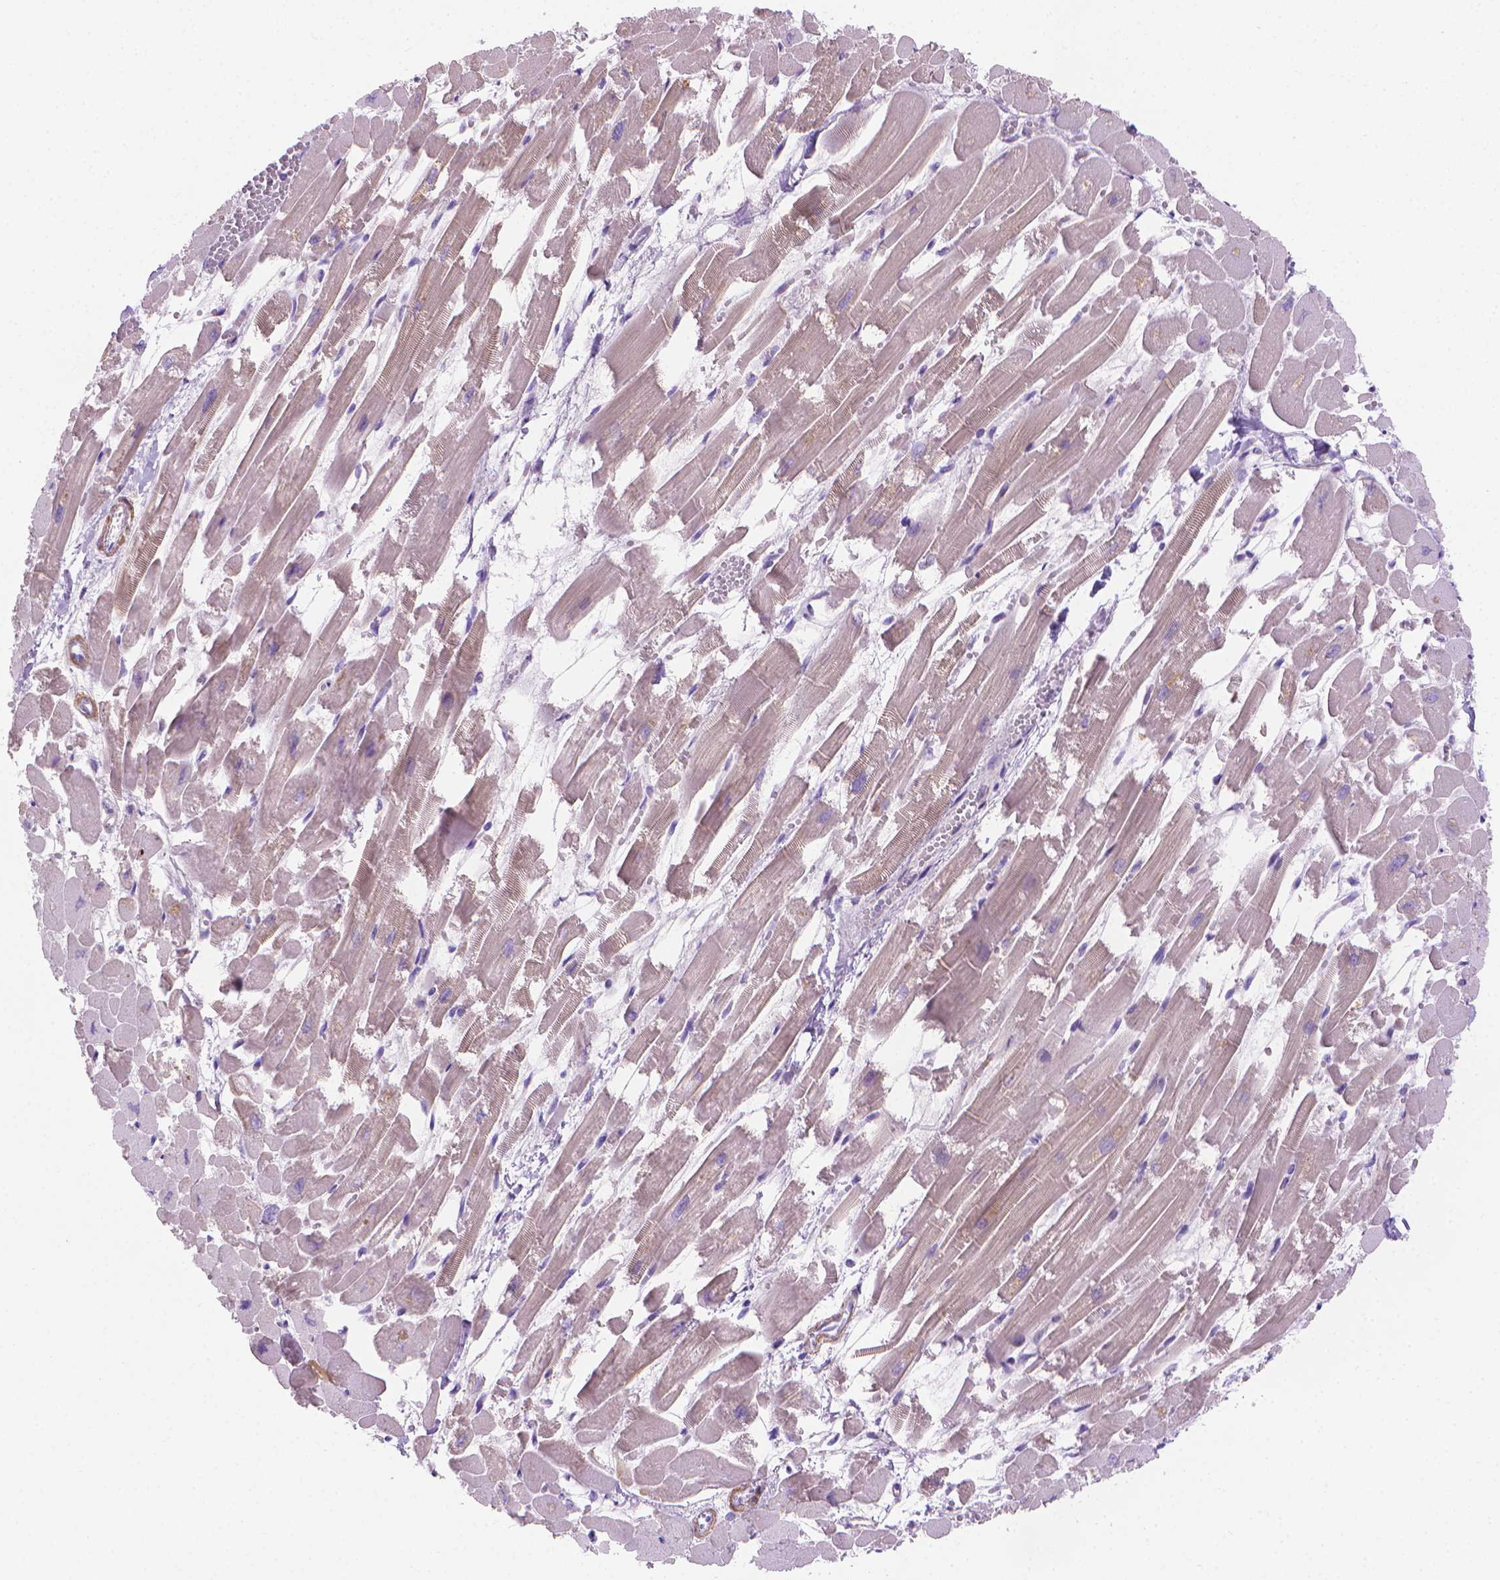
{"staining": {"intensity": "weak", "quantity": "25%-75%", "location": "cytoplasmic/membranous"}, "tissue": "heart muscle", "cell_type": "Cardiomyocytes", "image_type": "normal", "snomed": [{"axis": "morphology", "description": "Normal tissue, NOS"}, {"axis": "topography", "description": "Heart"}], "caption": "The photomicrograph exhibits immunohistochemical staining of normal heart muscle. There is weak cytoplasmic/membranous staining is present in approximately 25%-75% of cardiomyocytes. (IHC, brightfield microscopy, high magnification).", "gene": "FASN", "patient": {"sex": "female", "age": 52}}